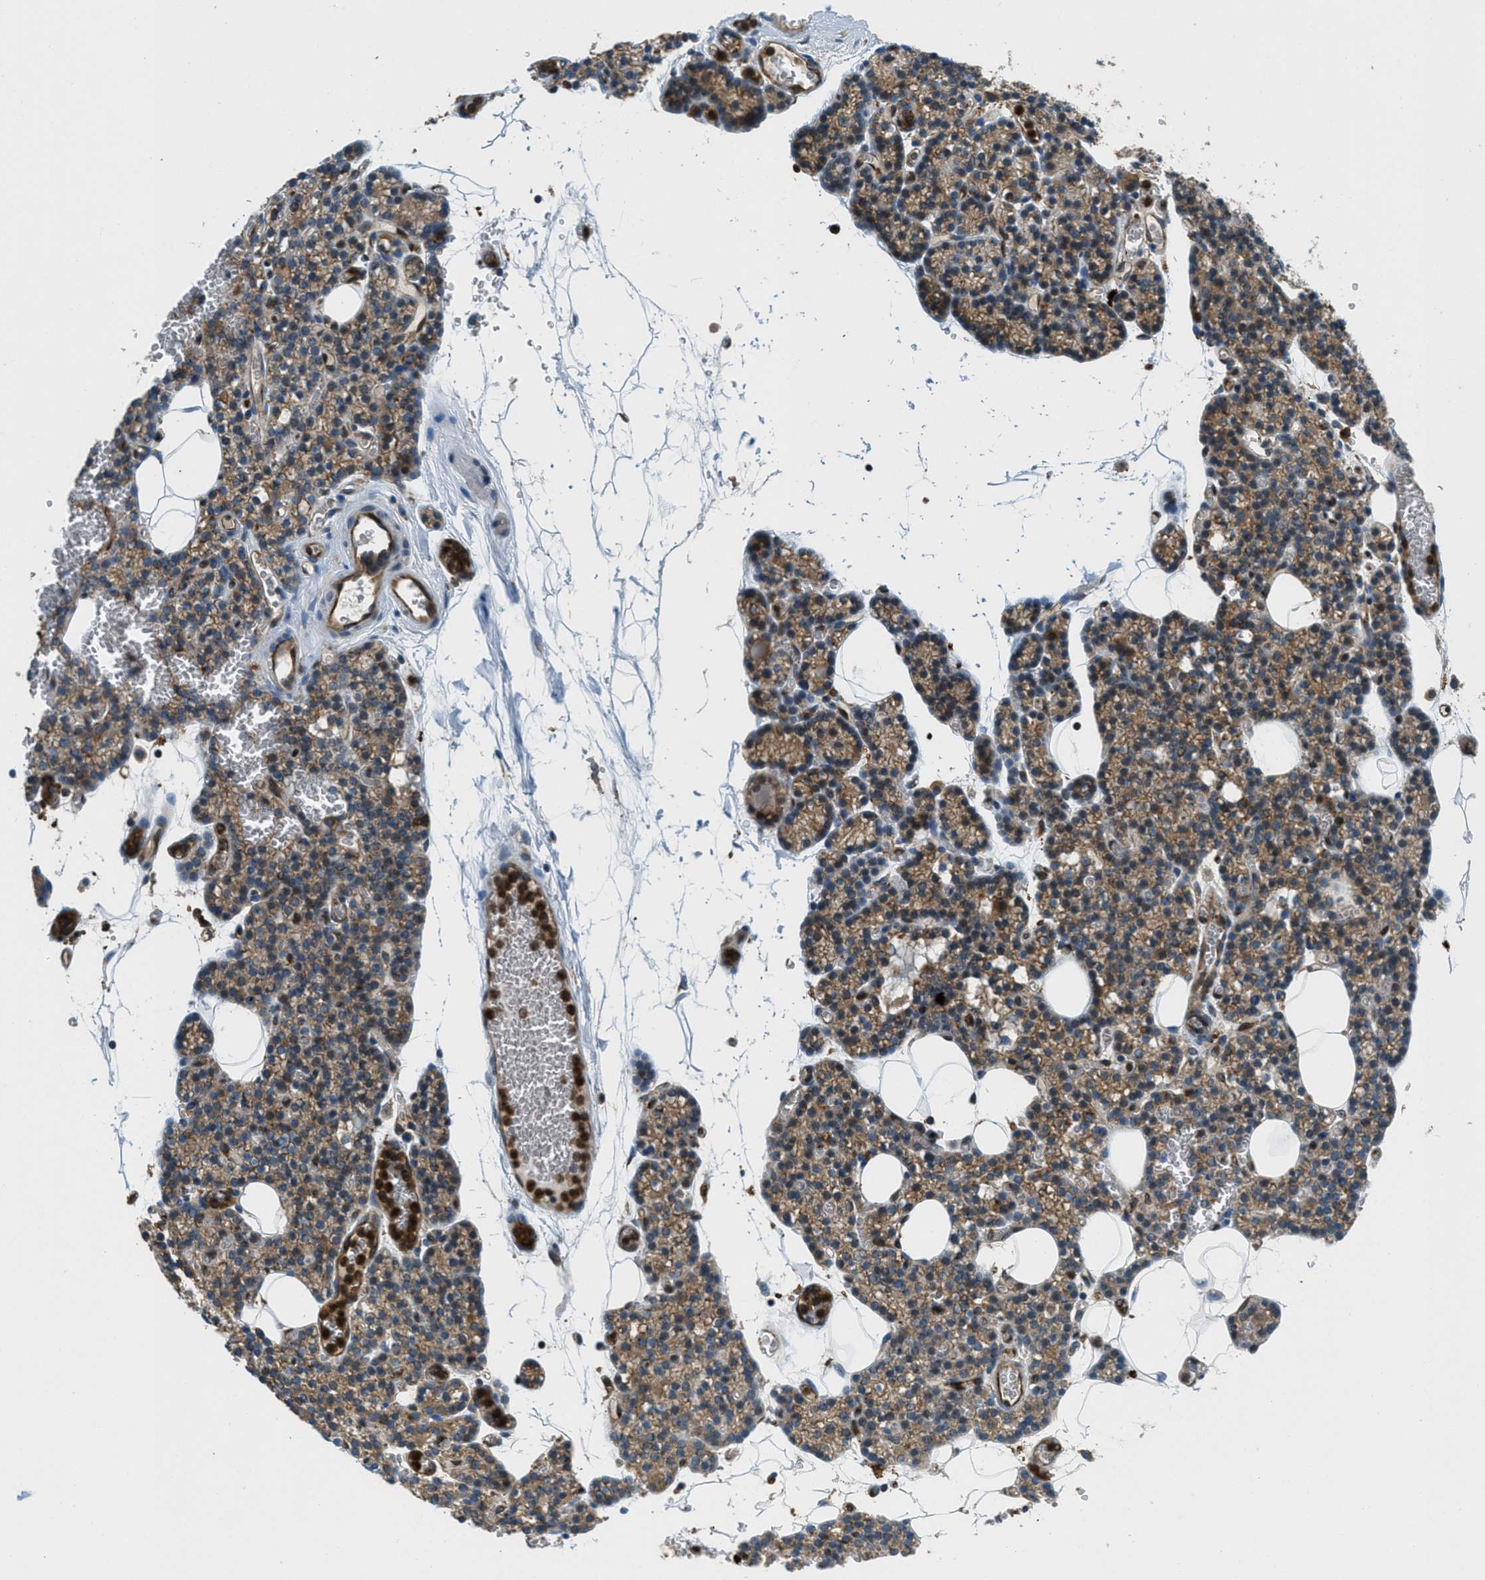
{"staining": {"intensity": "moderate", "quantity": ">75%", "location": "cytoplasmic/membranous"}, "tissue": "parathyroid gland", "cell_type": "Glandular cells", "image_type": "normal", "snomed": [{"axis": "morphology", "description": "Normal tissue, NOS"}, {"axis": "morphology", "description": "Adenoma, NOS"}, {"axis": "topography", "description": "Parathyroid gland"}], "caption": "Protein expression analysis of normal human parathyroid gland reveals moderate cytoplasmic/membranous positivity in approximately >75% of glandular cells. Ihc stains the protein of interest in brown and the nuclei are stained blue.", "gene": "GIMAP8", "patient": {"sex": "female", "age": 58}}